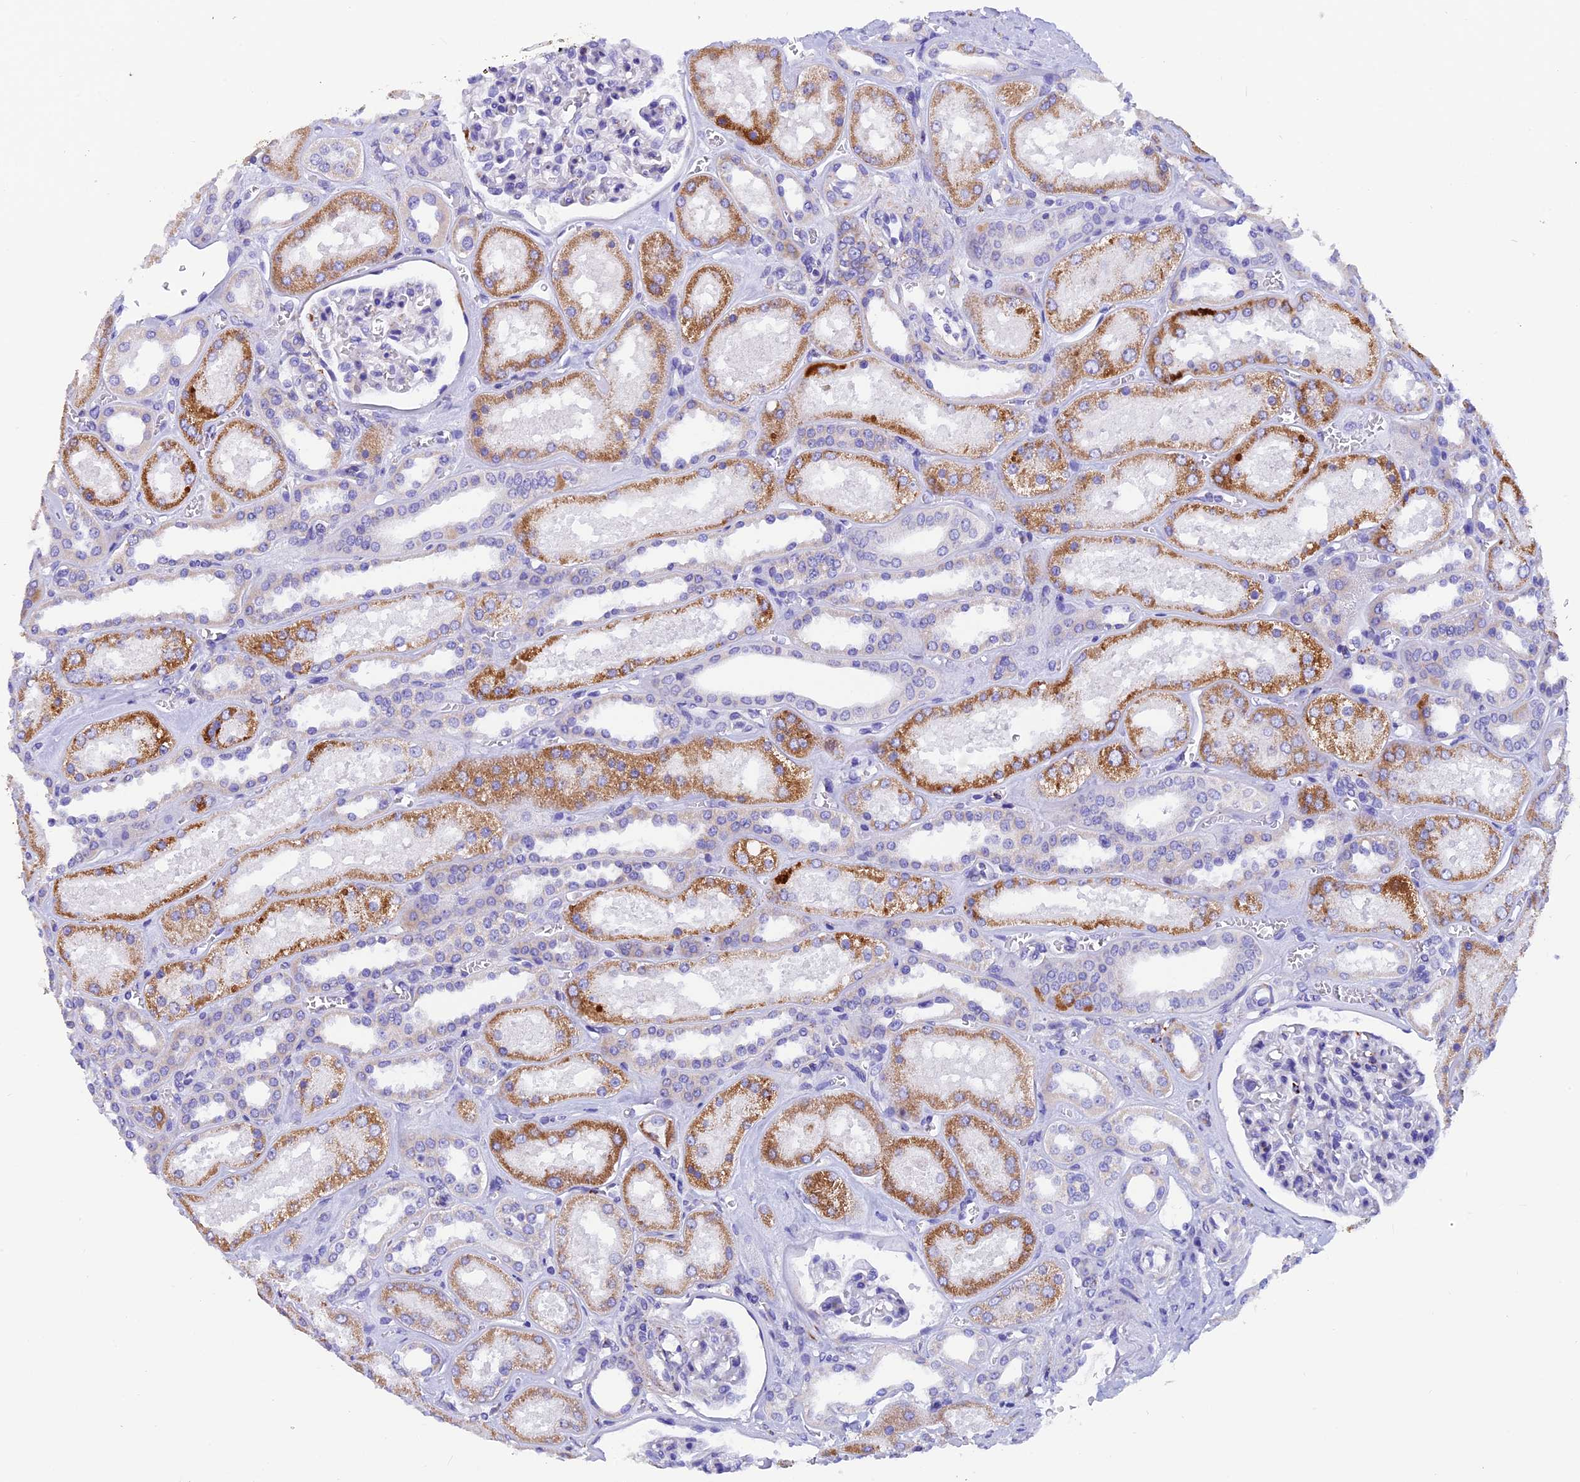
{"staining": {"intensity": "negative", "quantity": "none", "location": "none"}, "tissue": "kidney", "cell_type": "Cells in glomeruli", "image_type": "normal", "snomed": [{"axis": "morphology", "description": "Normal tissue, NOS"}, {"axis": "morphology", "description": "Adenocarcinoma, NOS"}, {"axis": "topography", "description": "Kidney"}], "caption": "An IHC image of normal kidney is shown. There is no staining in cells in glomeruli of kidney. (DAB IHC visualized using brightfield microscopy, high magnification).", "gene": "SLC8B1", "patient": {"sex": "female", "age": 68}}